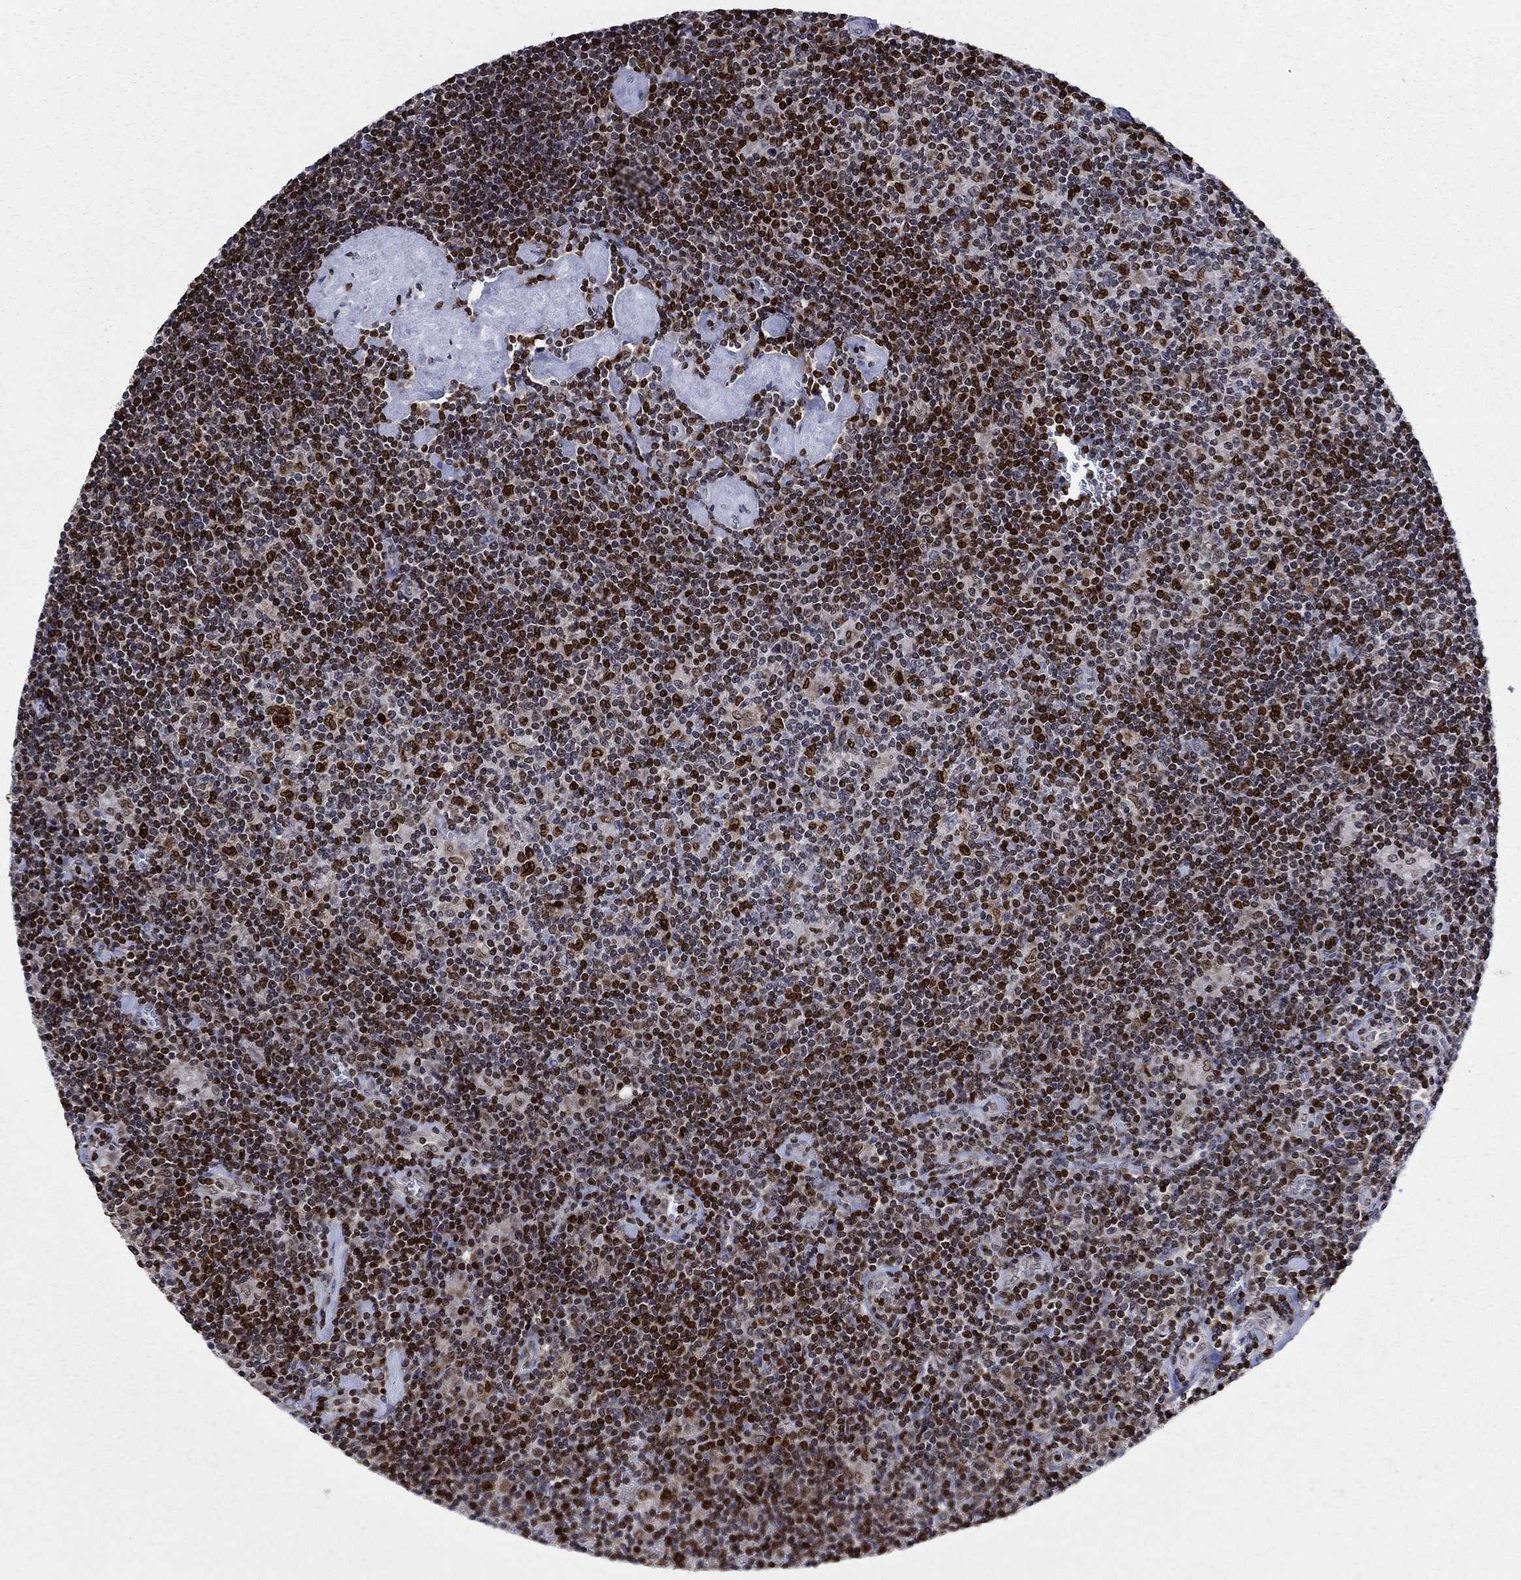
{"staining": {"intensity": "strong", "quantity": ">75%", "location": "nuclear"}, "tissue": "lymphoma", "cell_type": "Tumor cells", "image_type": "cancer", "snomed": [{"axis": "morphology", "description": "Hodgkin's disease, NOS"}, {"axis": "topography", "description": "Lymph node"}], "caption": "The photomicrograph demonstrates immunohistochemical staining of Hodgkin's disease. There is strong nuclear expression is present in about >75% of tumor cells.", "gene": "HMGA1", "patient": {"sex": "male", "age": 40}}